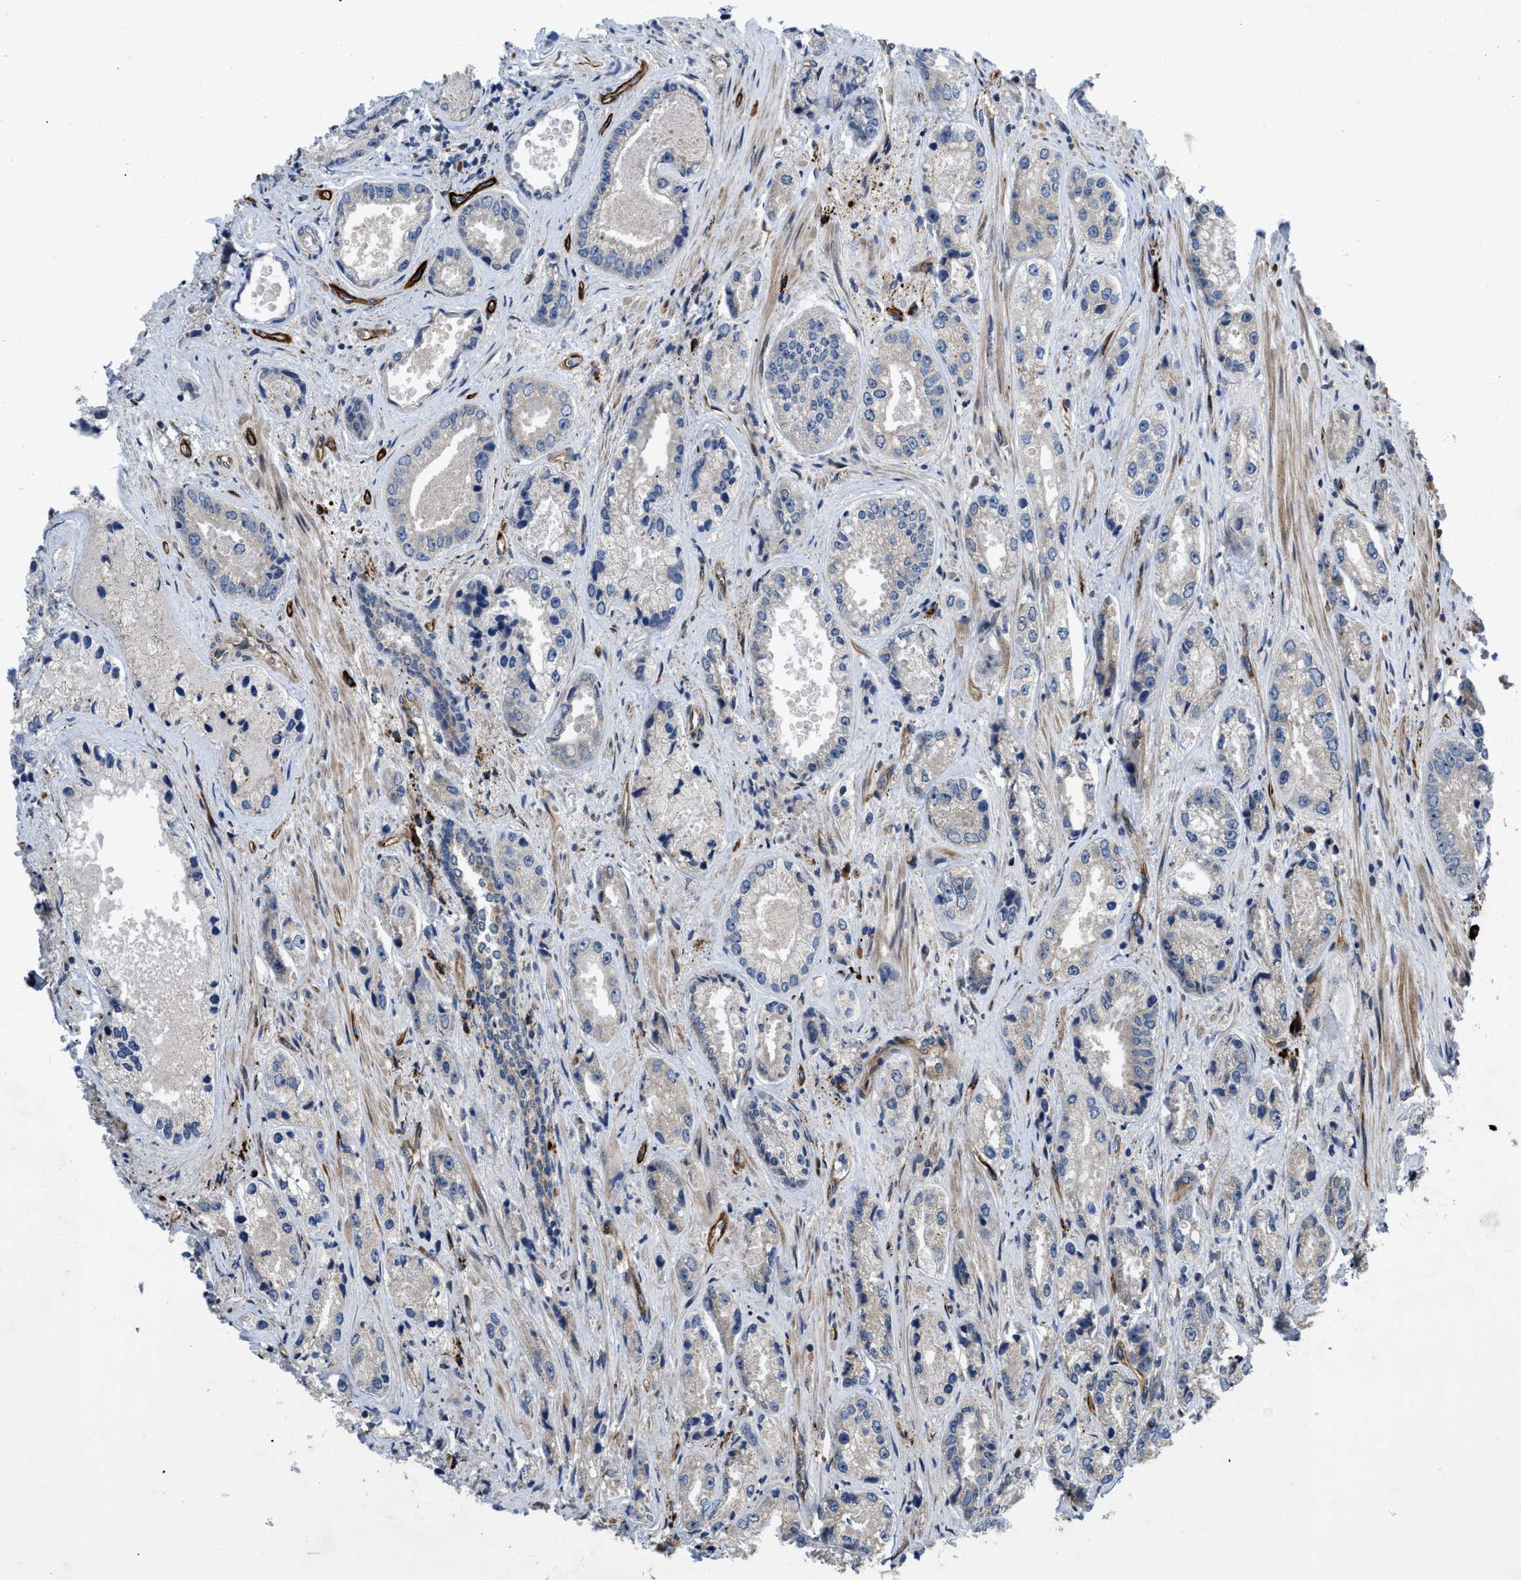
{"staining": {"intensity": "negative", "quantity": "none", "location": "none"}, "tissue": "prostate cancer", "cell_type": "Tumor cells", "image_type": "cancer", "snomed": [{"axis": "morphology", "description": "Adenocarcinoma, High grade"}, {"axis": "topography", "description": "Prostate"}], "caption": "IHC micrograph of high-grade adenocarcinoma (prostate) stained for a protein (brown), which displays no expression in tumor cells.", "gene": "HSPA12B", "patient": {"sex": "male", "age": 61}}